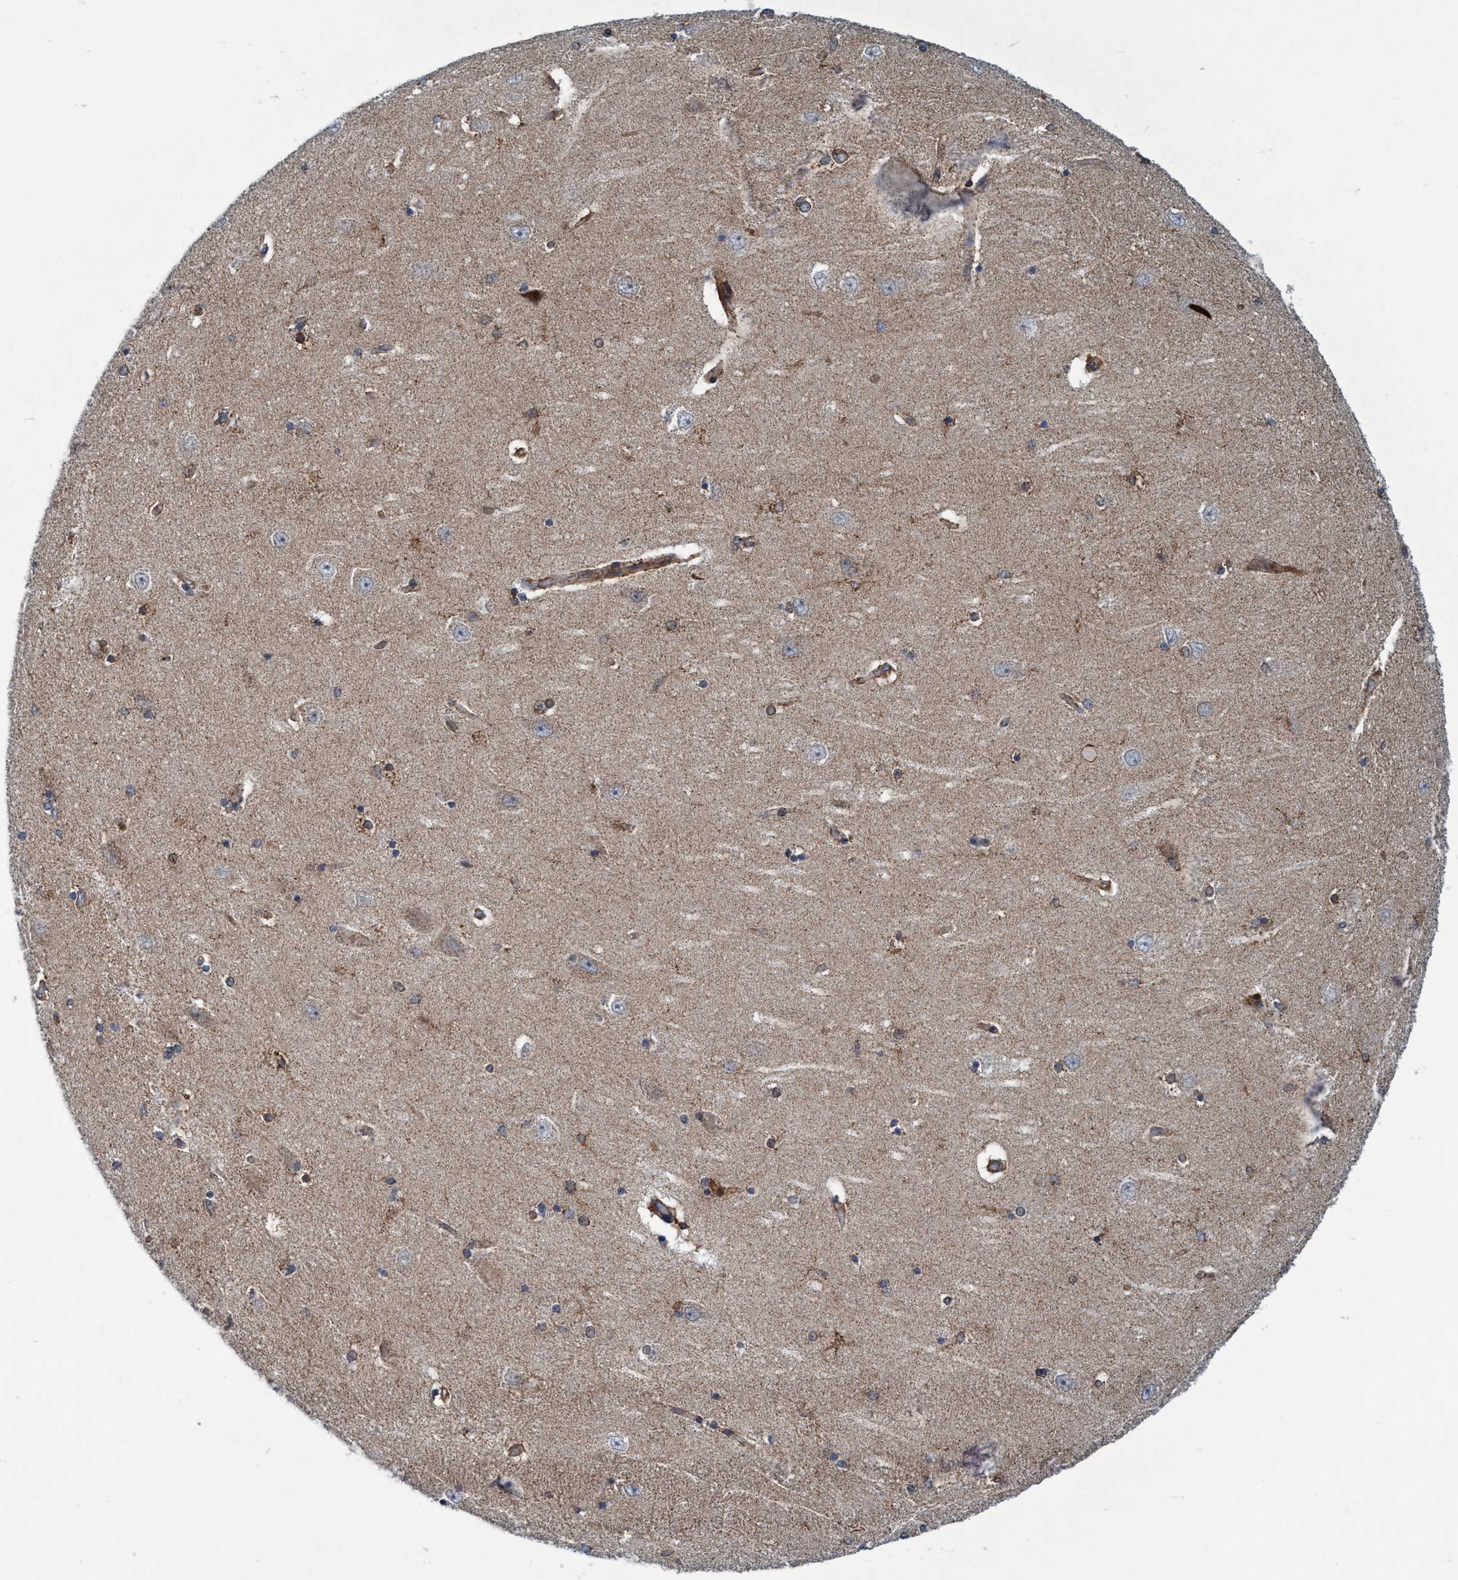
{"staining": {"intensity": "moderate", "quantity": "<25%", "location": "cytoplasmic/membranous"}, "tissue": "hippocampus", "cell_type": "Glial cells", "image_type": "normal", "snomed": [{"axis": "morphology", "description": "Normal tissue, NOS"}, {"axis": "topography", "description": "Hippocampus"}], "caption": "Benign hippocampus exhibits moderate cytoplasmic/membranous staining in about <25% of glial cells (brown staining indicates protein expression, while blue staining denotes nuclei)..", "gene": "SLC16A3", "patient": {"sex": "female", "age": 54}}